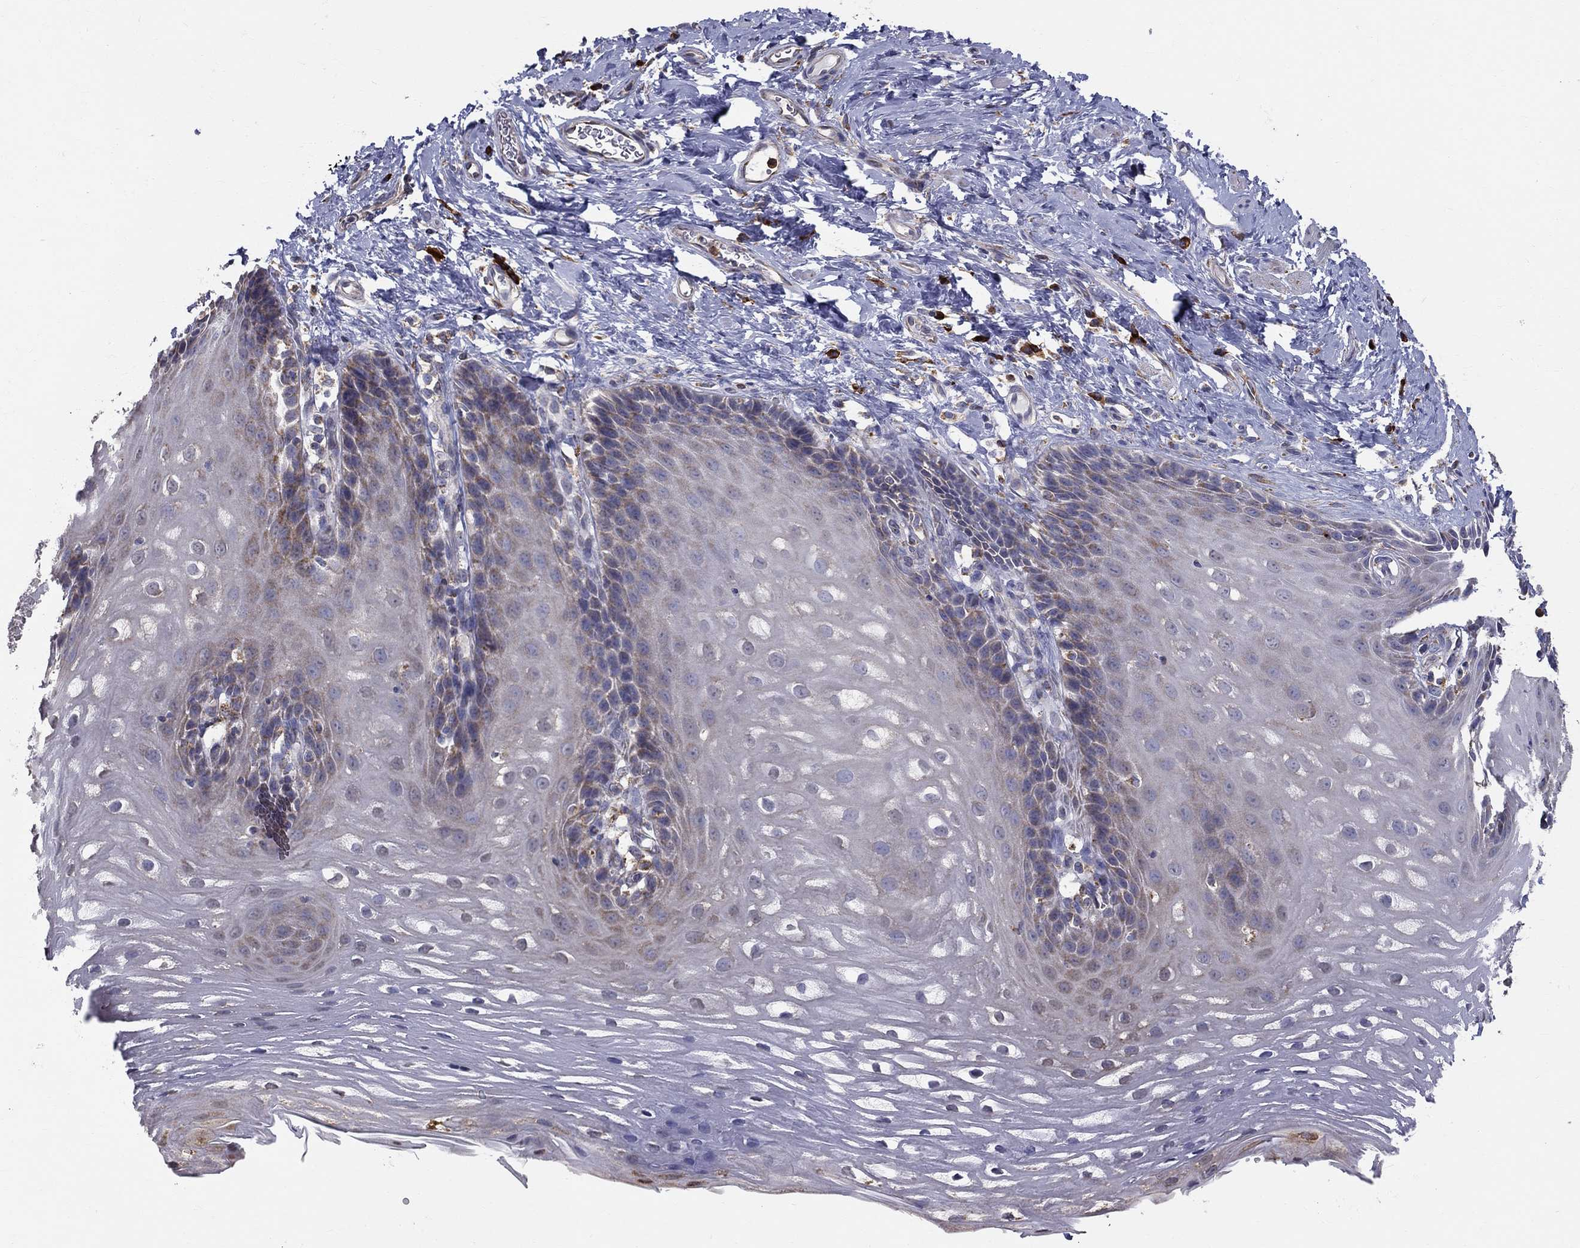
{"staining": {"intensity": "negative", "quantity": "none", "location": "none"}, "tissue": "esophagus", "cell_type": "Squamous epithelial cells", "image_type": "normal", "snomed": [{"axis": "morphology", "description": "Normal tissue, NOS"}, {"axis": "topography", "description": "Esophagus"}], "caption": "An image of human esophagus is negative for staining in squamous epithelial cells. (DAB immunohistochemistry (IHC), high magnification).", "gene": "PRDX4", "patient": {"sex": "male", "age": 64}}